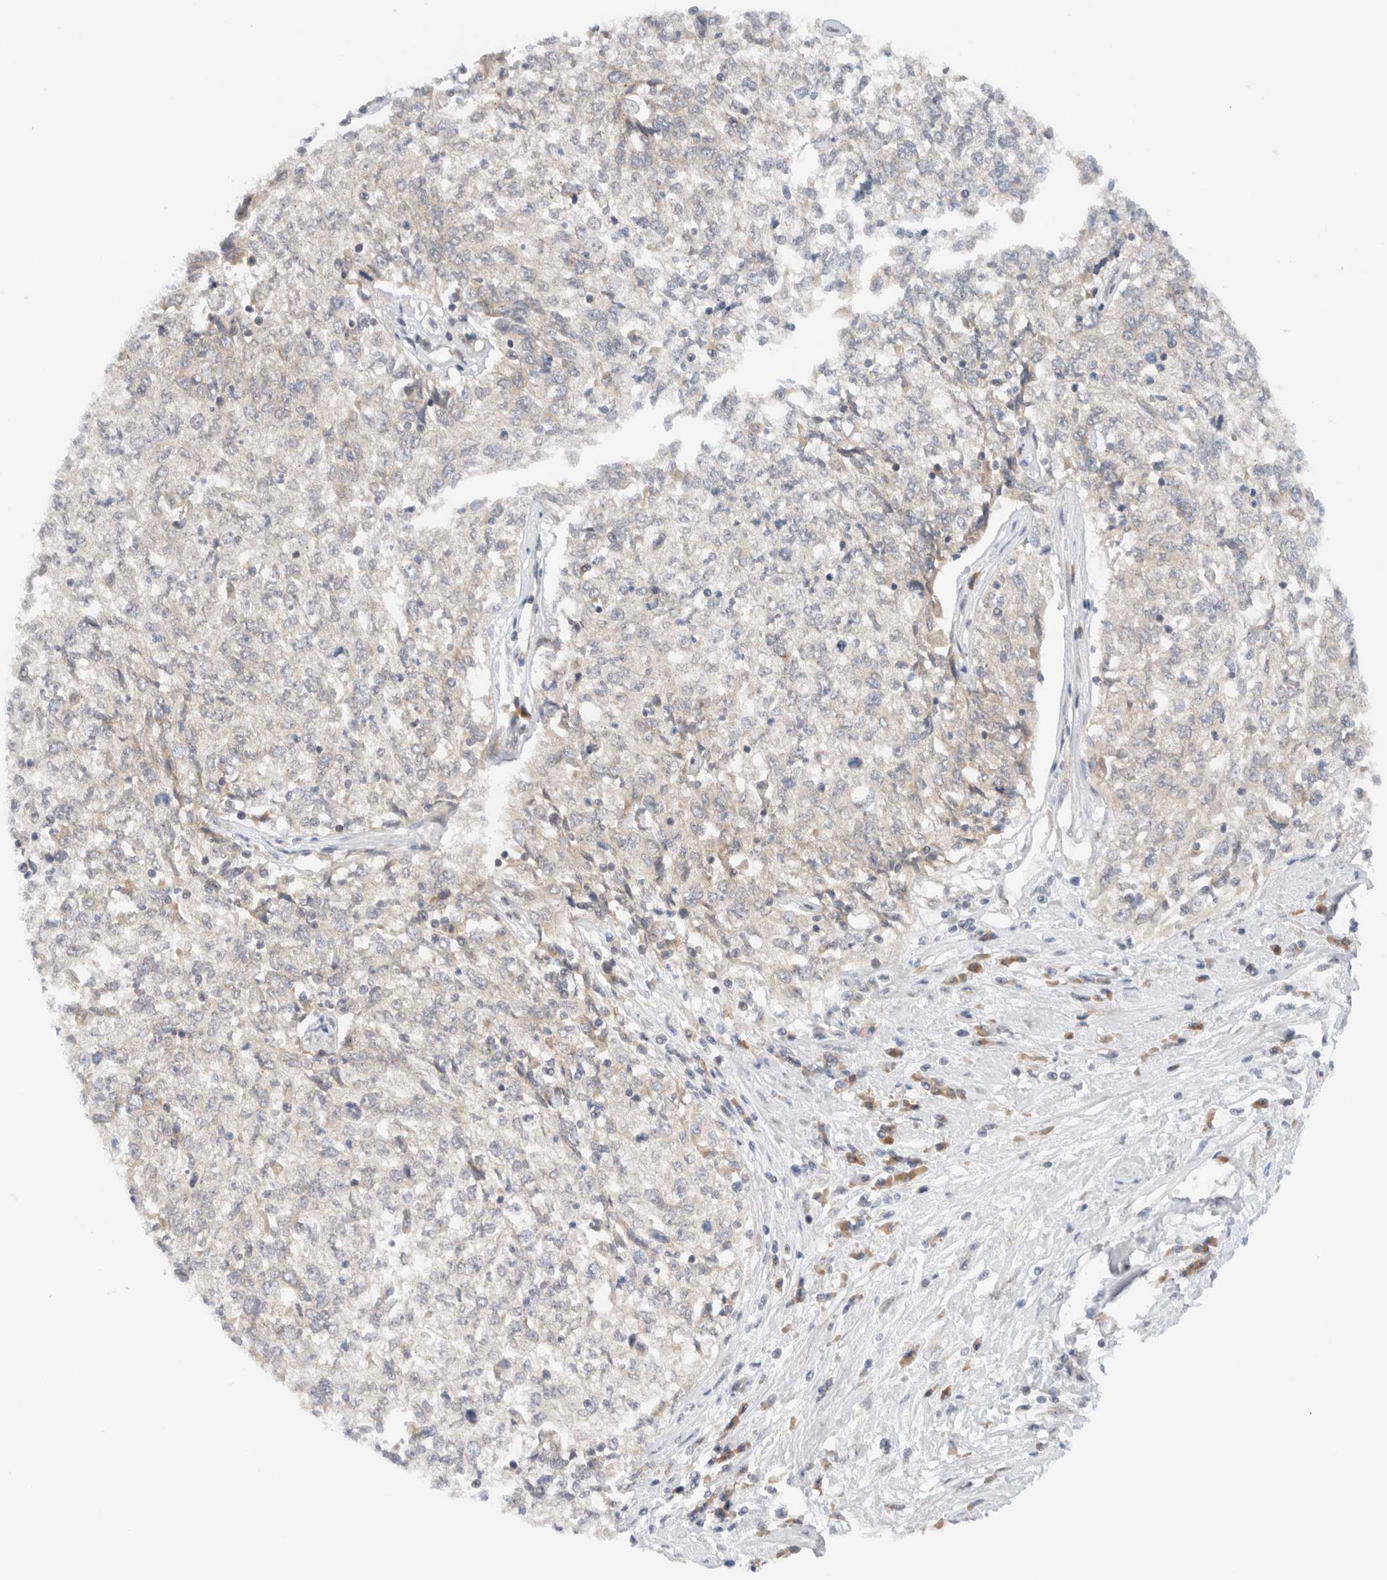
{"staining": {"intensity": "negative", "quantity": "none", "location": "none"}, "tissue": "cervical cancer", "cell_type": "Tumor cells", "image_type": "cancer", "snomed": [{"axis": "morphology", "description": "Squamous cell carcinoma, NOS"}, {"axis": "topography", "description": "Cervix"}], "caption": "DAB immunohistochemical staining of human squamous cell carcinoma (cervical) reveals no significant staining in tumor cells.", "gene": "ARFGEF2", "patient": {"sex": "female", "age": 57}}